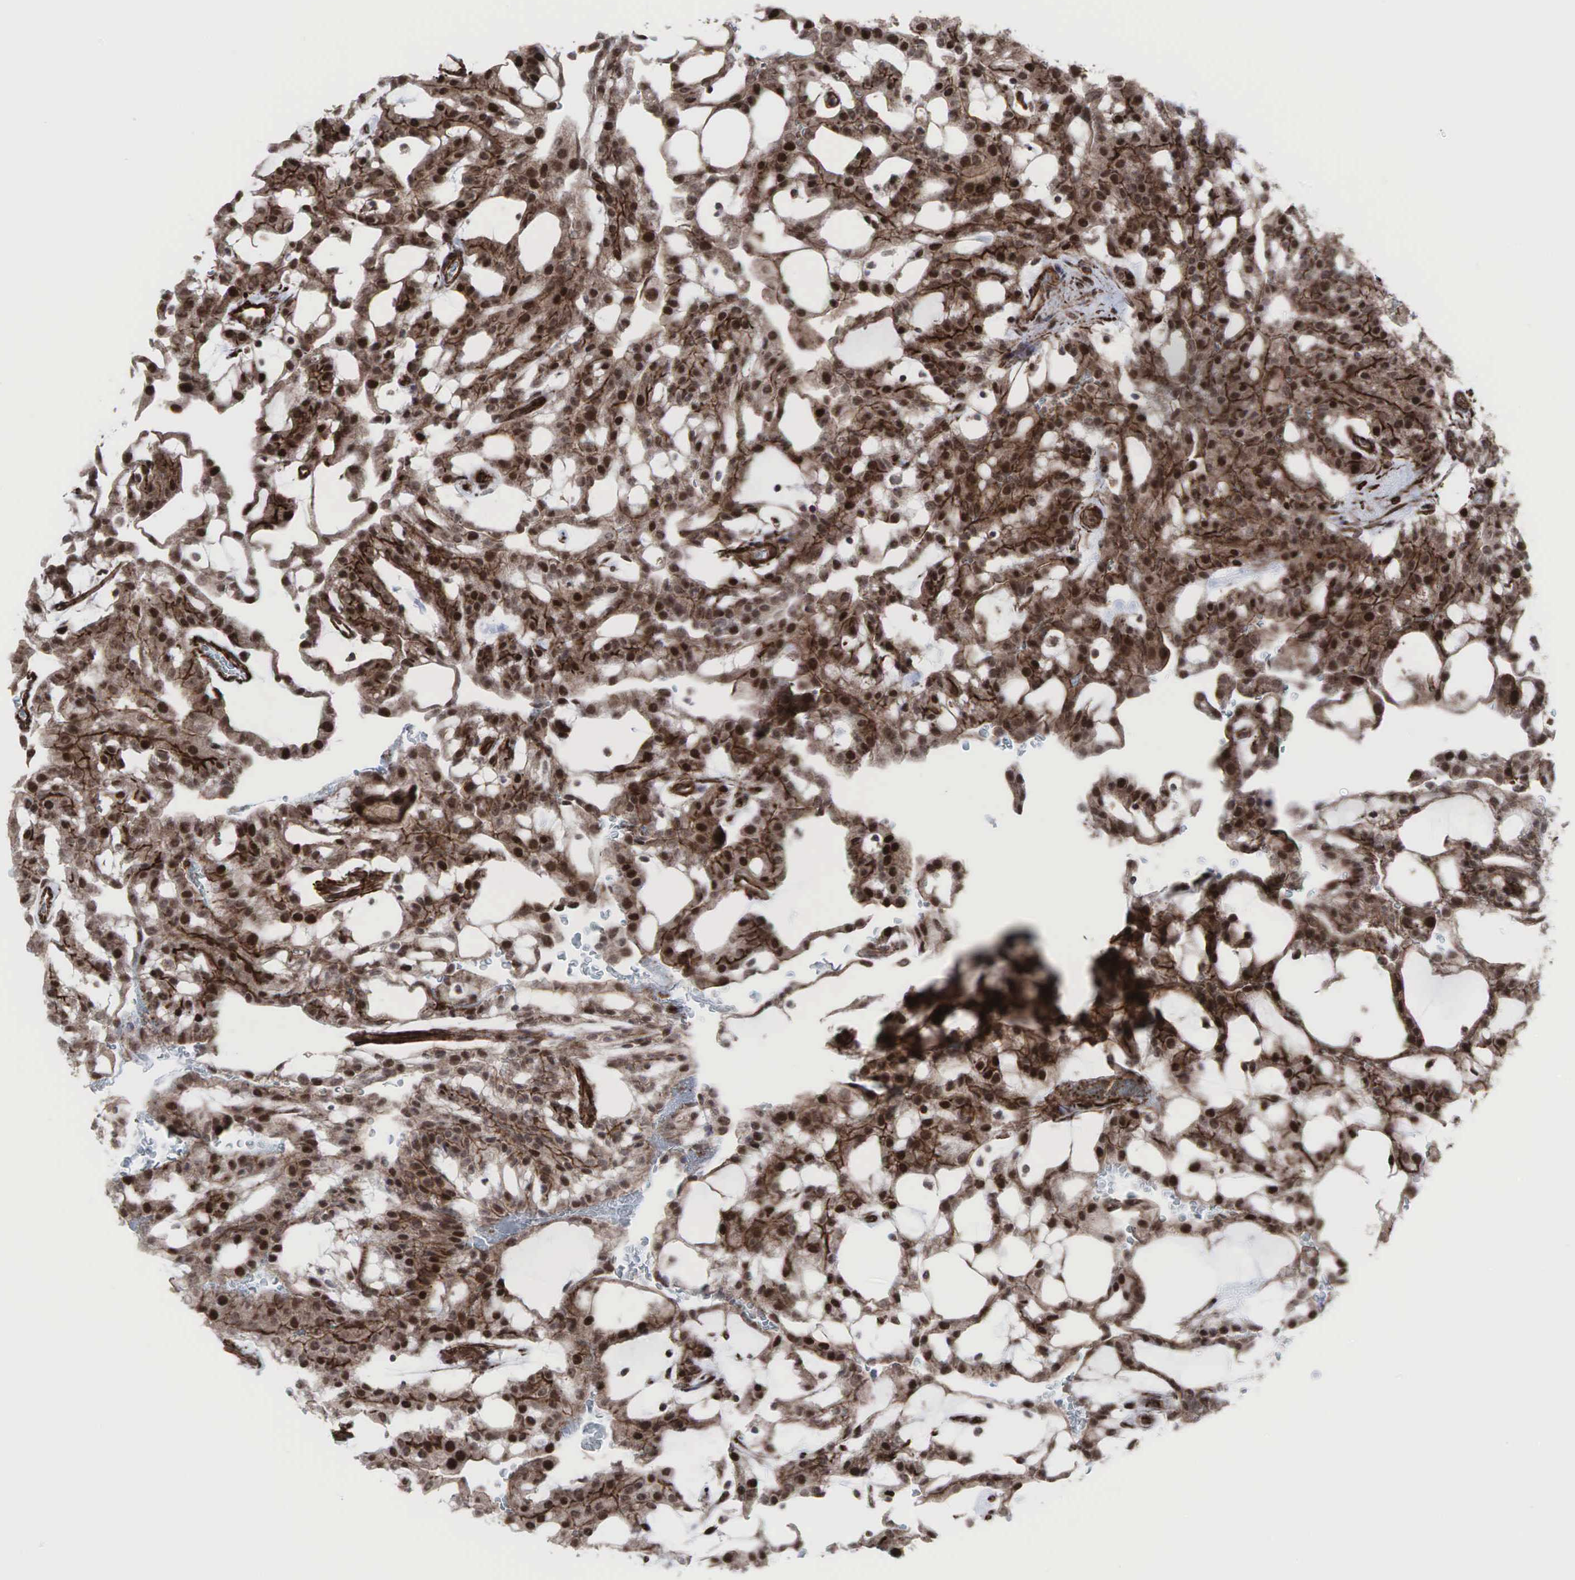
{"staining": {"intensity": "moderate", "quantity": ">75%", "location": "cytoplasmic/membranous,nuclear"}, "tissue": "renal cancer", "cell_type": "Tumor cells", "image_type": "cancer", "snomed": [{"axis": "morphology", "description": "Adenocarcinoma, NOS"}, {"axis": "topography", "description": "Kidney"}], "caption": "IHC histopathology image of renal cancer (adenocarcinoma) stained for a protein (brown), which exhibits medium levels of moderate cytoplasmic/membranous and nuclear positivity in approximately >75% of tumor cells.", "gene": "GPRASP1", "patient": {"sex": "male", "age": 63}}